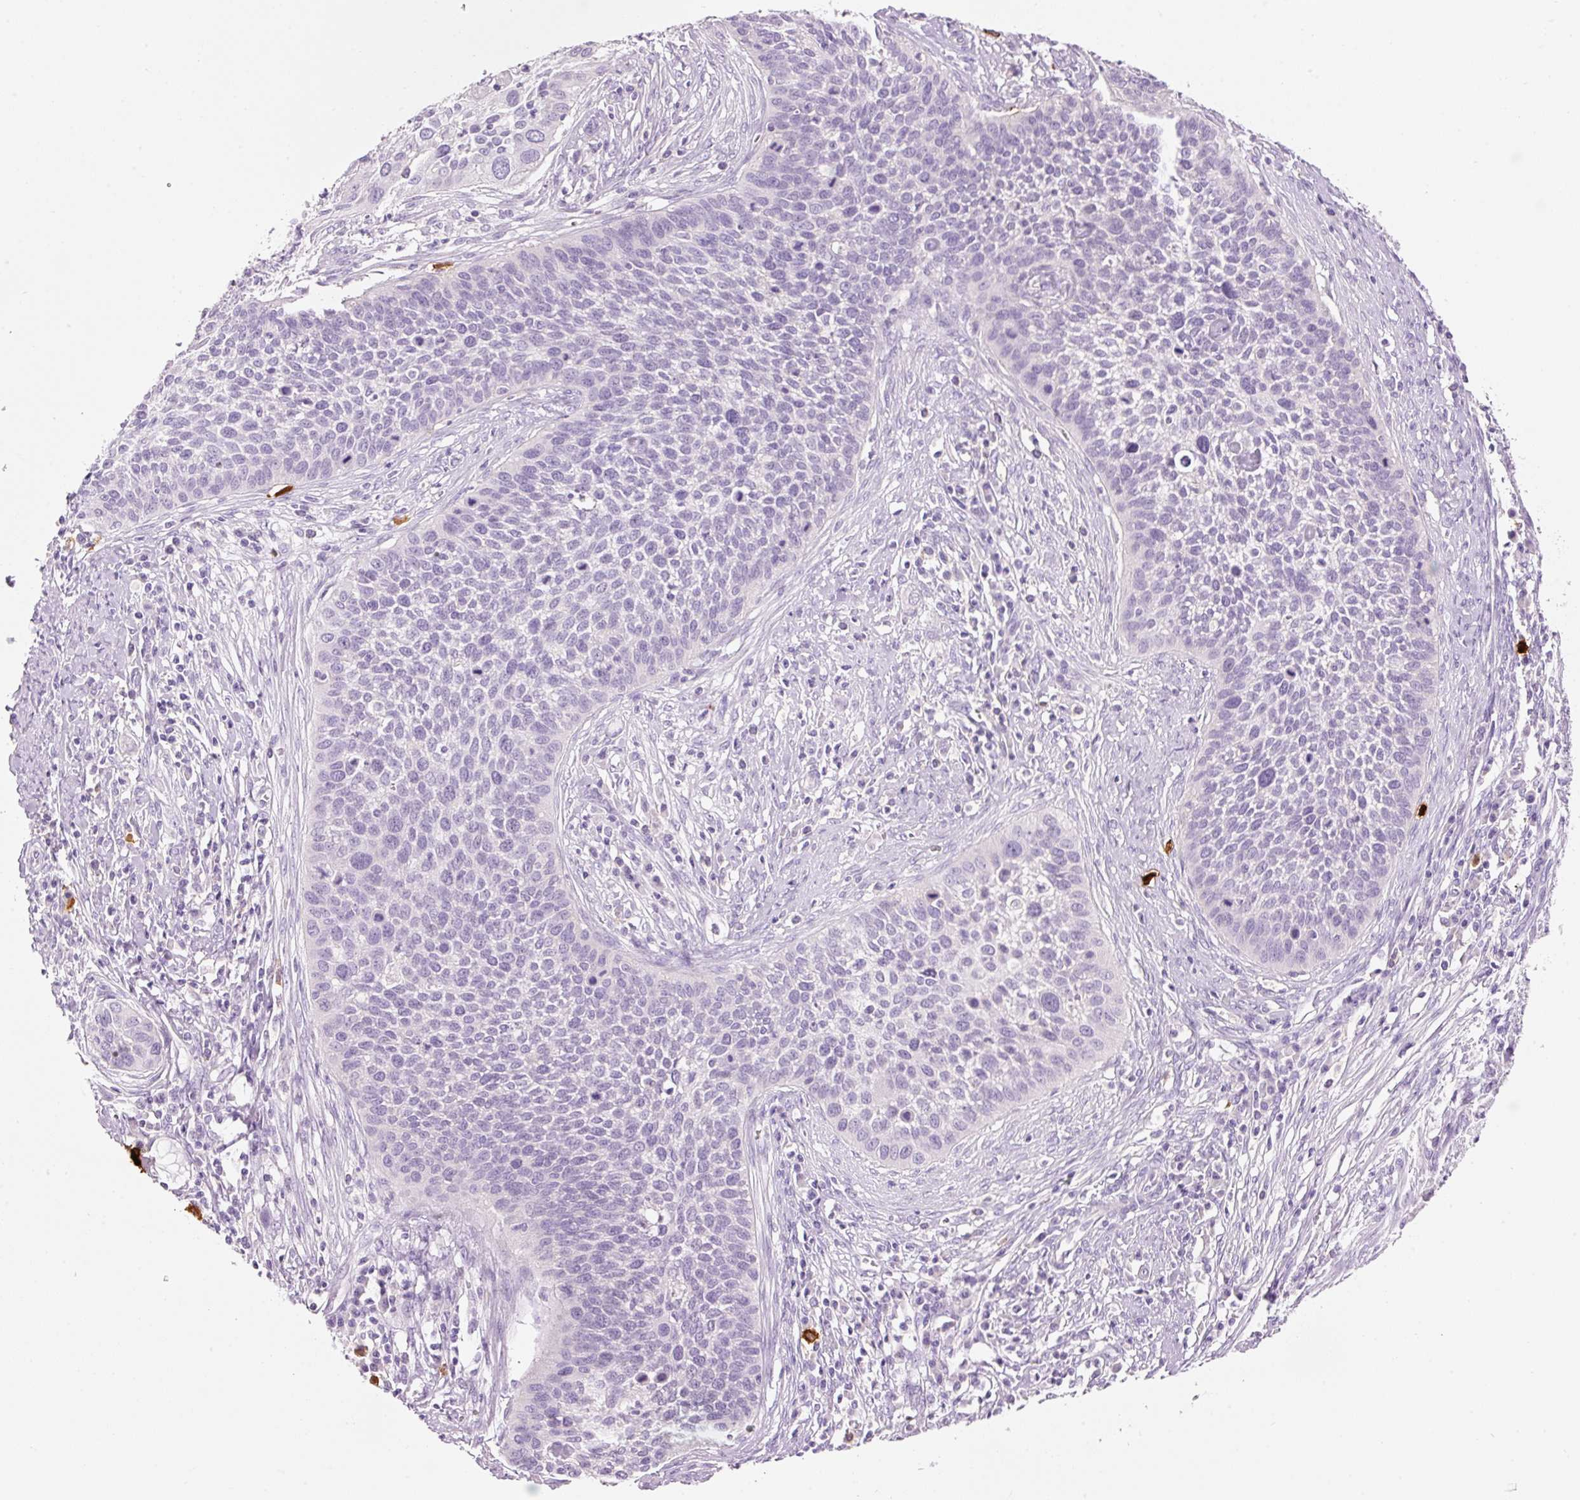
{"staining": {"intensity": "negative", "quantity": "none", "location": "none"}, "tissue": "cervical cancer", "cell_type": "Tumor cells", "image_type": "cancer", "snomed": [{"axis": "morphology", "description": "Squamous cell carcinoma, NOS"}, {"axis": "topography", "description": "Cervix"}], "caption": "This photomicrograph is of squamous cell carcinoma (cervical) stained with immunohistochemistry to label a protein in brown with the nuclei are counter-stained blue. There is no expression in tumor cells.", "gene": "CMA1", "patient": {"sex": "female", "age": 34}}